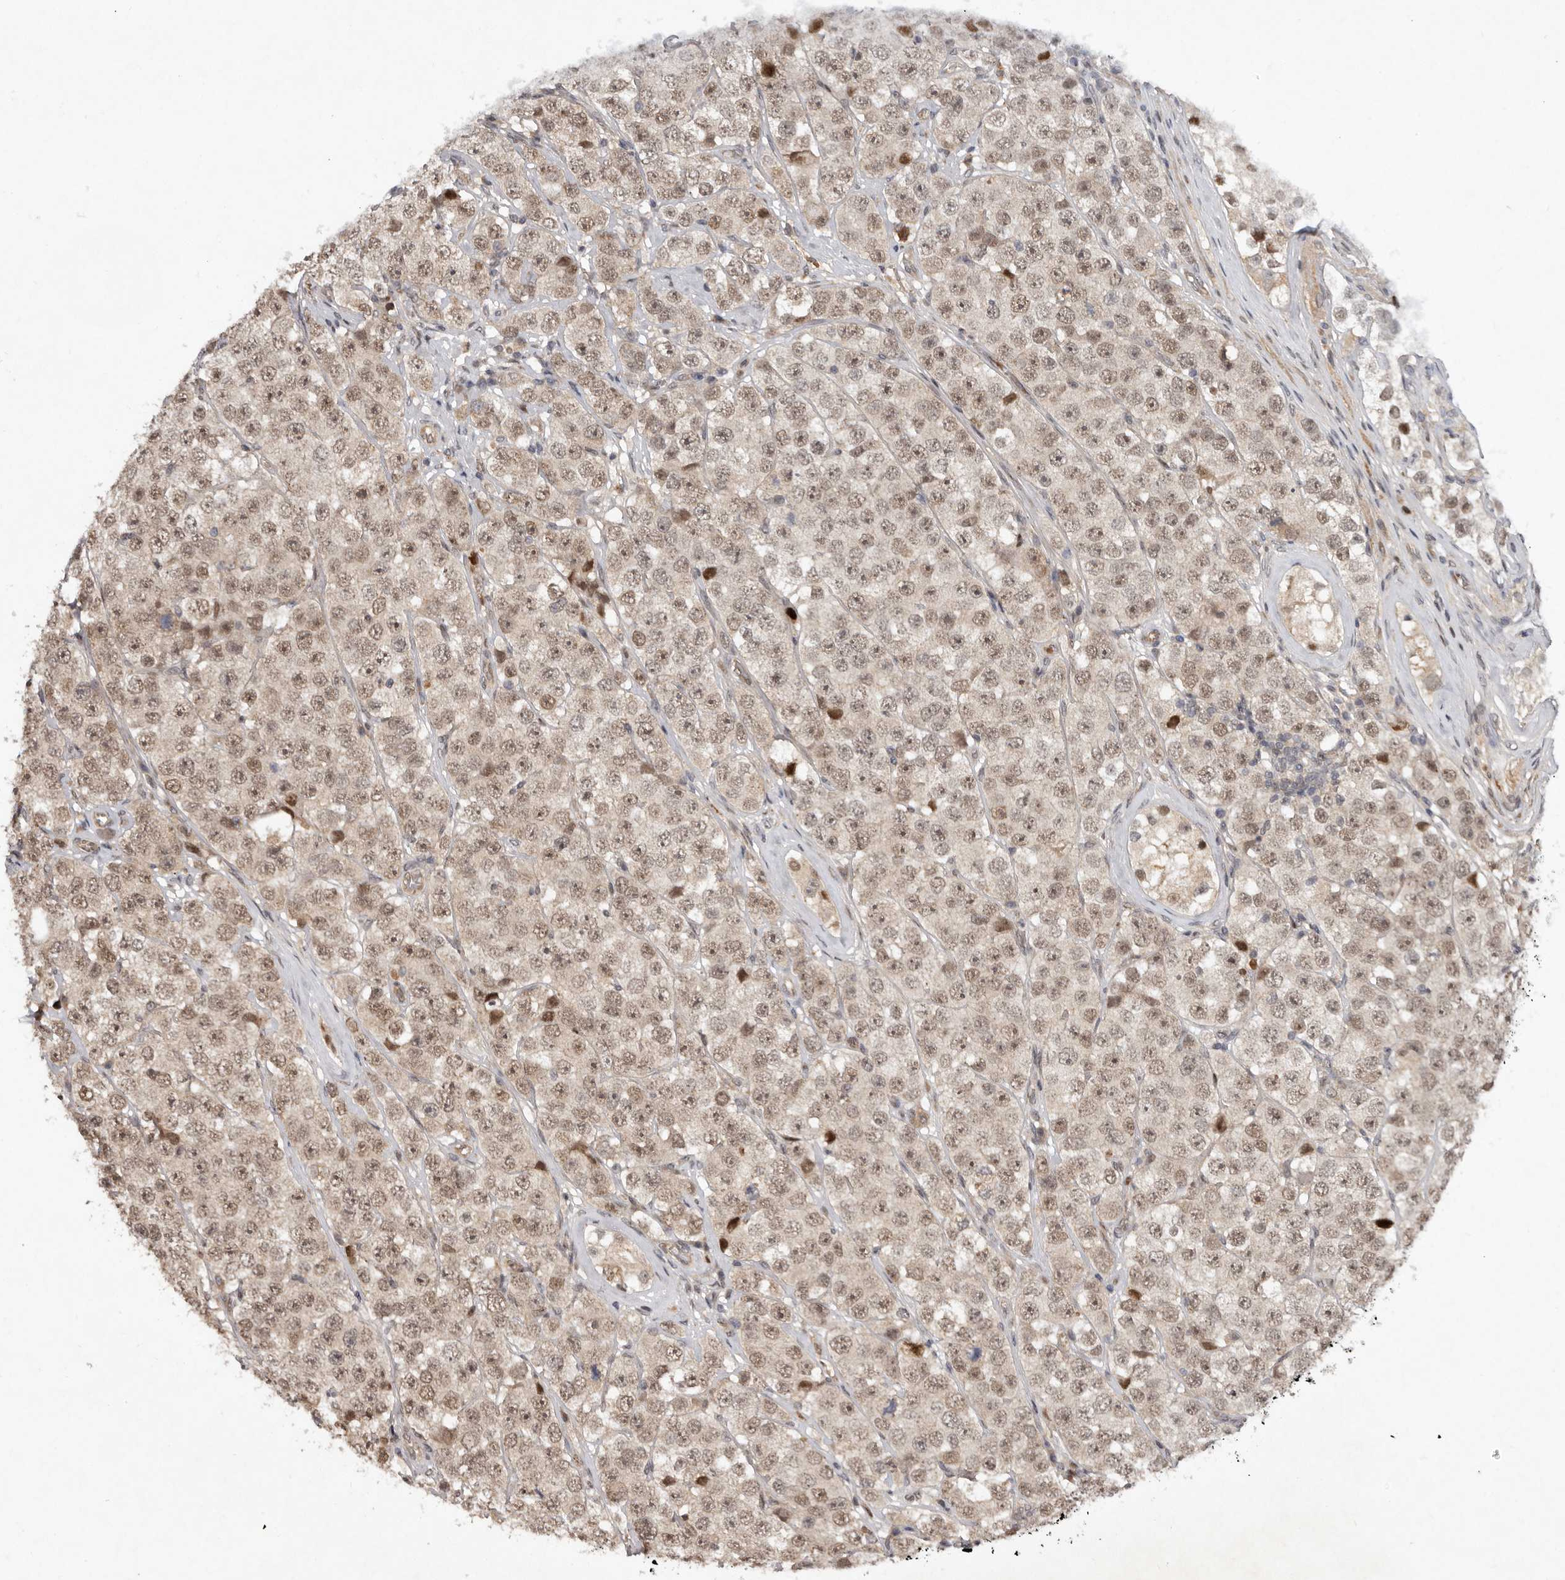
{"staining": {"intensity": "moderate", "quantity": ">75%", "location": "cytoplasmic/membranous,nuclear"}, "tissue": "testis cancer", "cell_type": "Tumor cells", "image_type": "cancer", "snomed": [{"axis": "morphology", "description": "Seminoma, NOS"}, {"axis": "topography", "description": "Testis"}], "caption": "Immunohistochemical staining of testis cancer (seminoma) demonstrates moderate cytoplasmic/membranous and nuclear protein positivity in about >75% of tumor cells.", "gene": "ABL1", "patient": {"sex": "male", "age": 28}}